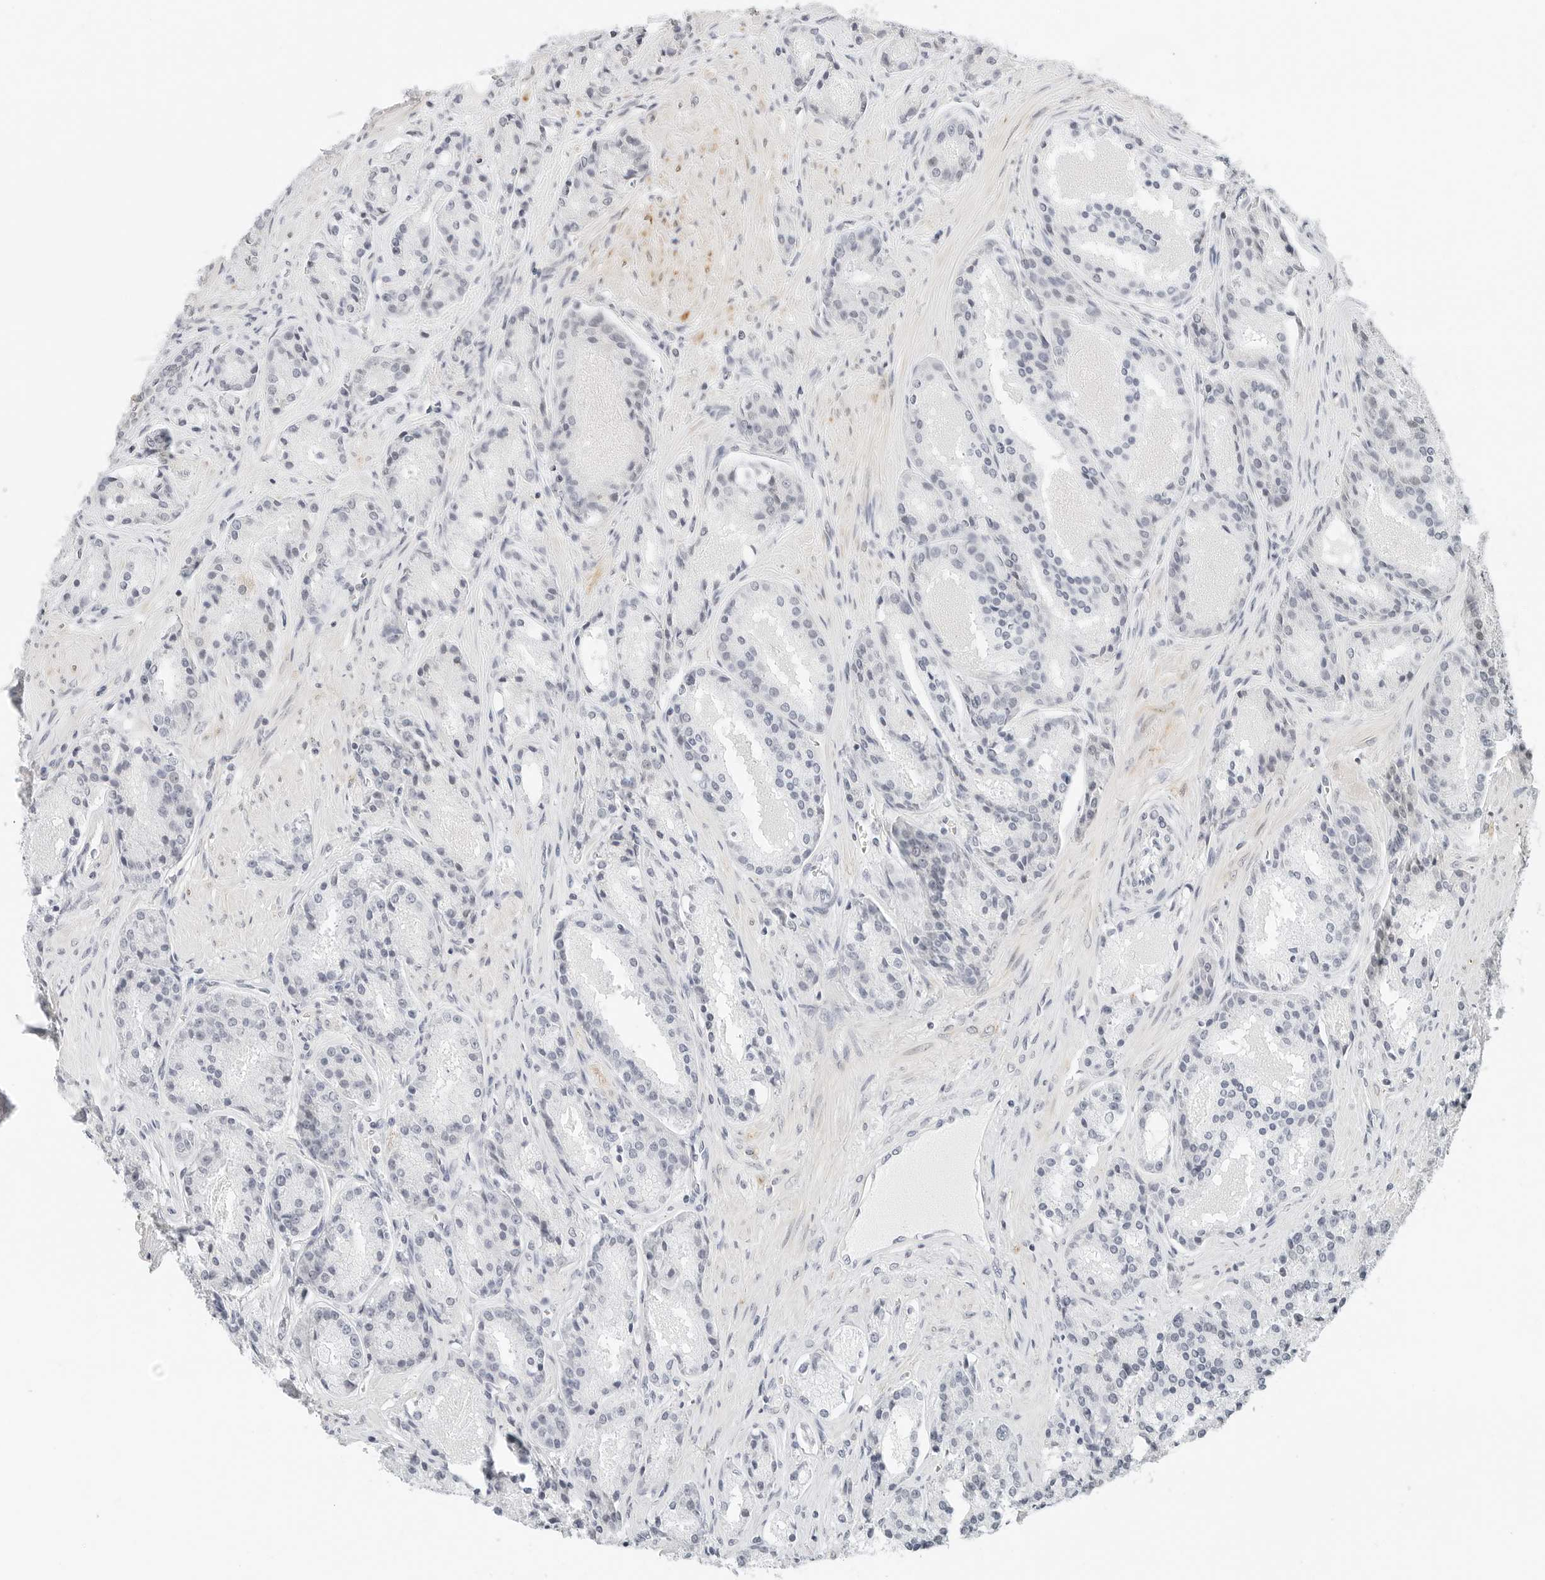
{"staining": {"intensity": "negative", "quantity": "none", "location": "none"}, "tissue": "prostate cancer", "cell_type": "Tumor cells", "image_type": "cancer", "snomed": [{"axis": "morphology", "description": "Adenocarcinoma, High grade"}, {"axis": "topography", "description": "Prostate"}], "caption": "Immunohistochemical staining of human prostate cancer (high-grade adenocarcinoma) exhibits no significant staining in tumor cells.", "gene": "PARP10", "patient": {"sex": "male", "age": 60}}